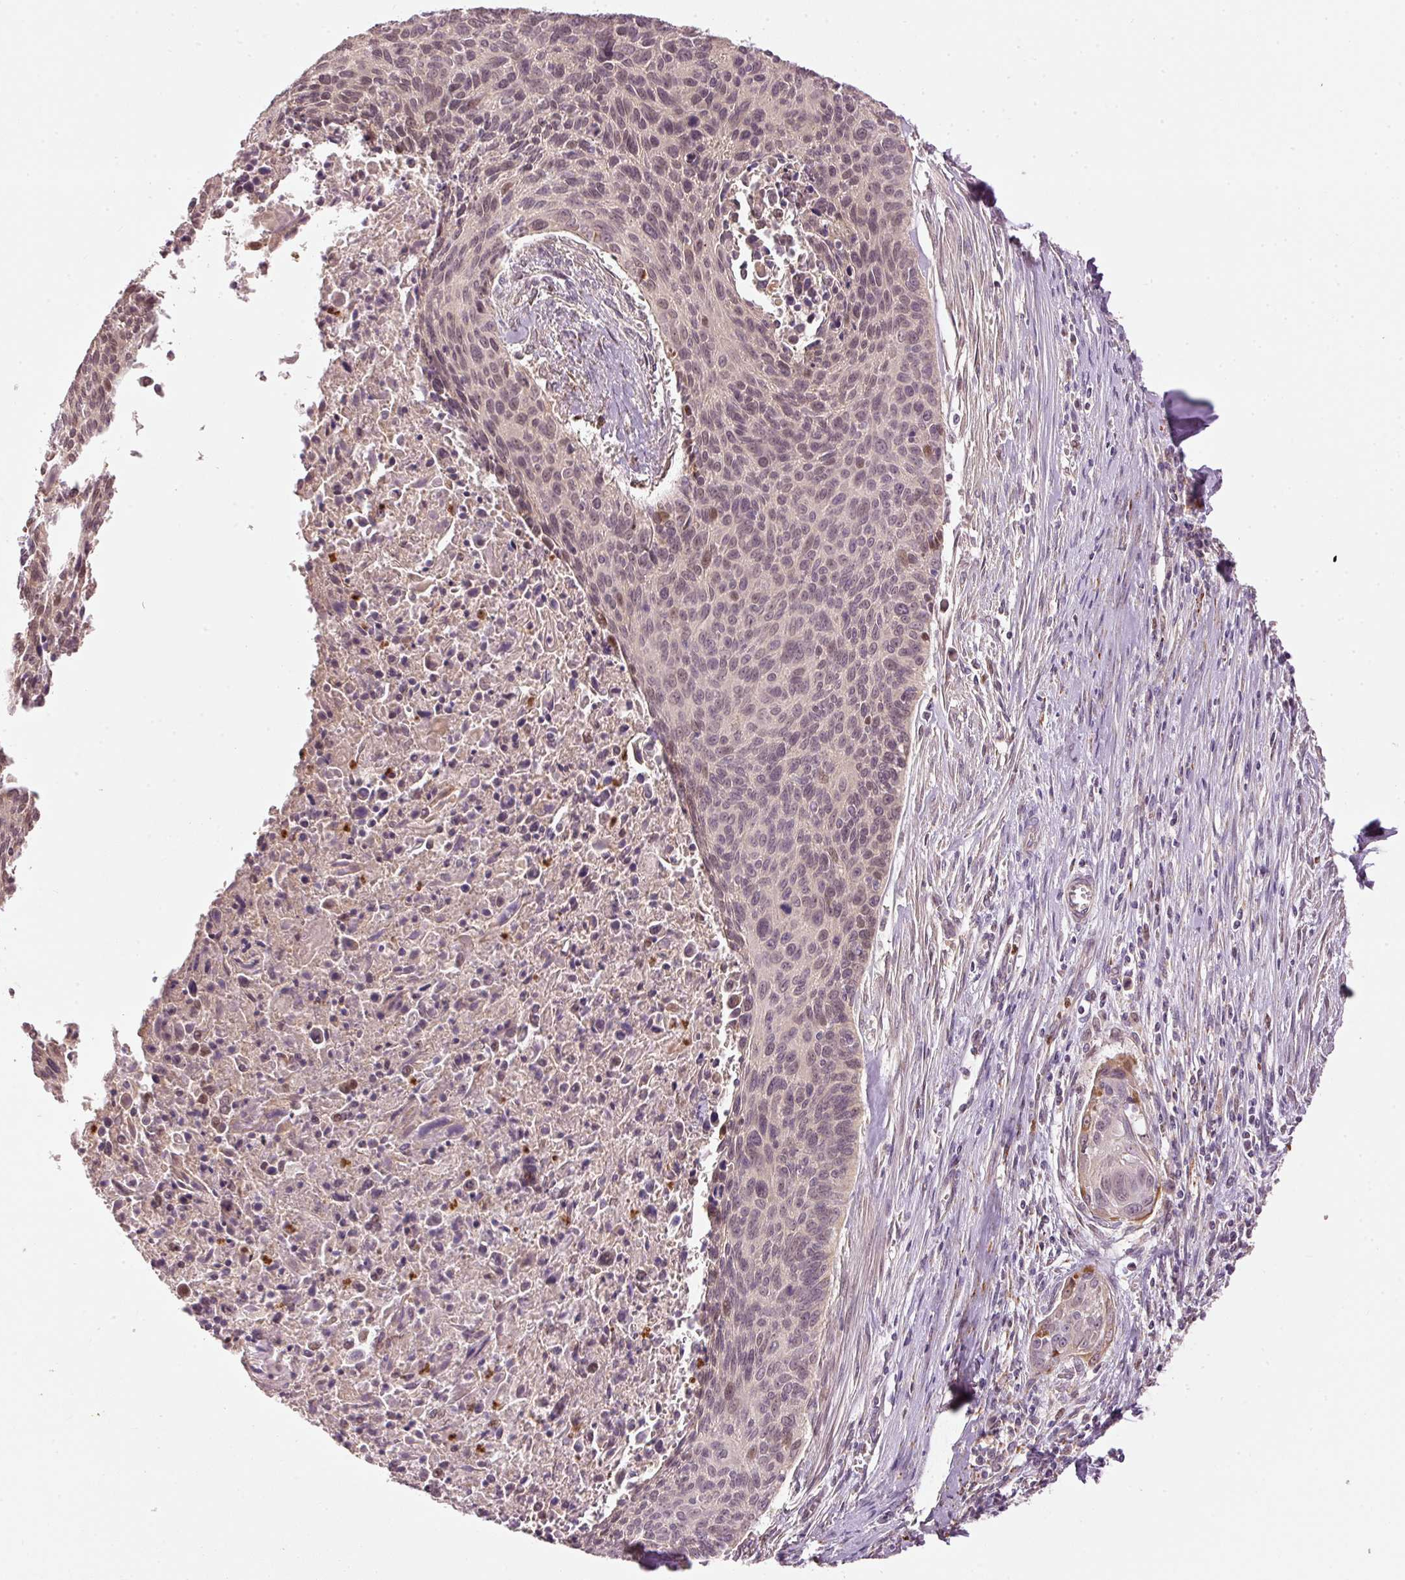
{"staining": {"intensity": "weak", "quantity": "25%-75%", "location": "cytoplasmic/membranous"}, "tissue": "cervical cancer", "cell_type": "Tumor cells", "image_type": "cancer", "snomed": [{"axis": "morphology", "description": "Squamous cell carcinoma, NOS"}, {"axis": "topography", "description": "Cervix"}], "caption": "Protein staining of squamous cell carcinoma (cervical) tissue shows weak cytoplasmic/membranous expression in approximately 25%-75% of tumor cells. (DAB (3,3'-diaminobenzidine) IHC, brown staining for protein, blue staining for nuclei).", "gene": "MTHFD1L", "patient": {"sex": "female", "age": 55}}